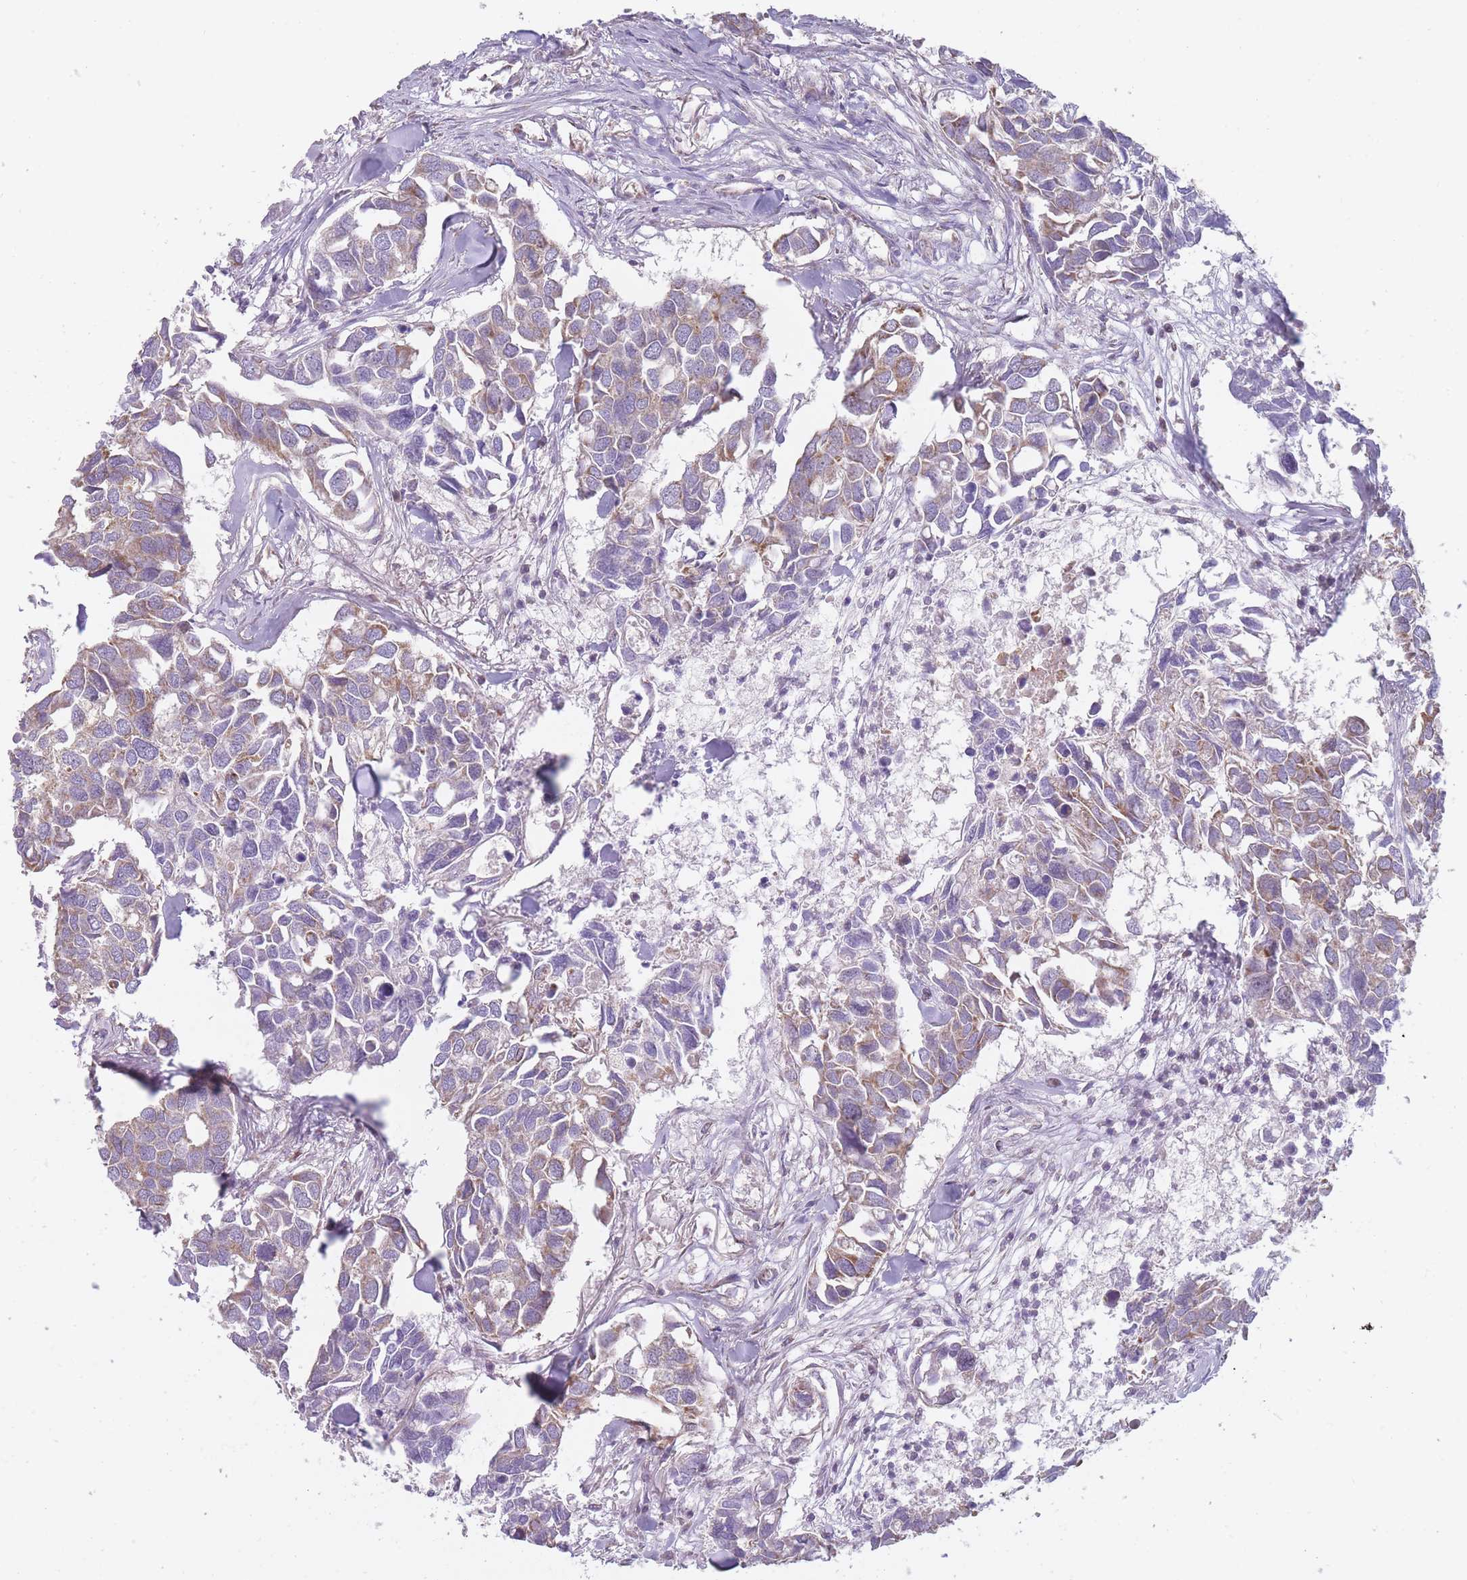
{"staining": {"intensity": "weak", "quantity": "25%-75%", "location": "cytoplasmic/membranous"}, "tissue": "breast cancer", "cell_type": "Tumor cells", "image_type": "cancer", "snomed": [{"axis": "morphology", "description": "Duct carcinoma"}, {"axis": "topography", "description": "Breast"}], "caption": "The image reveals a brown stain indicating the presence of a protein in the cytoplasmic/membranous of tumor cells in breast cancer. The staining was performed using DAB to visualize the protein expression in brown, while the nuclei were stained in blue with hematoxylin (Magnification: 20x).", "gene": "NDUFA9", "patient": {"sex": "female", "age": 83}}